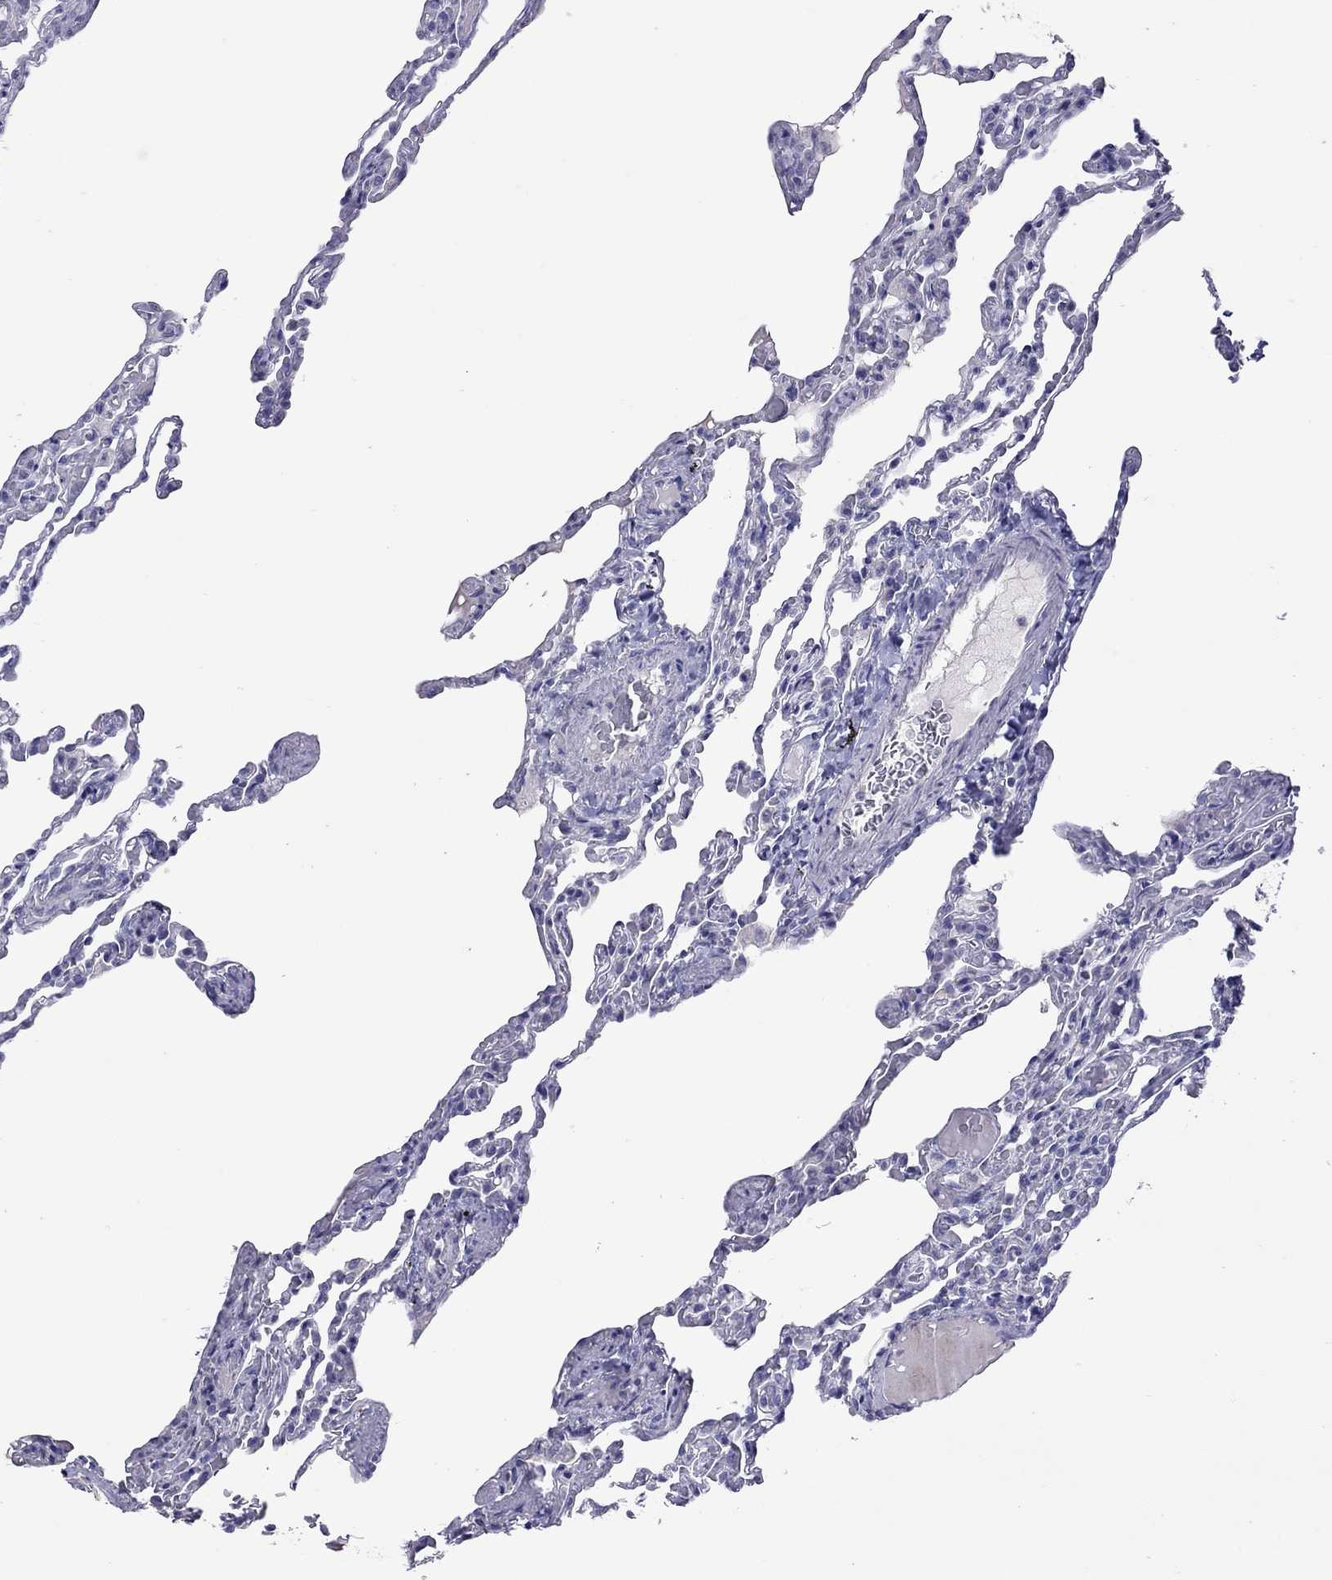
{"staining": {"intensity": "negative", "quantity": "none", "location": "none"}, "tissue": "lung", "cell_type": "Alveolar cells", "image_type": "normal", "snomed": [{"axis": "morphology", "description": "Normal tissue, NOS"}, {"axis": "topography", "description": "Lung"}], "caption": "The histopathology image demonstrates no staining of alveolar cells in normal lung. (DAB (3,3'-diaminobenzidine) immunohistochemistry, high magnification).", "gene": "SLAMF1", "patient": {"sex": "female", "age": 43}}